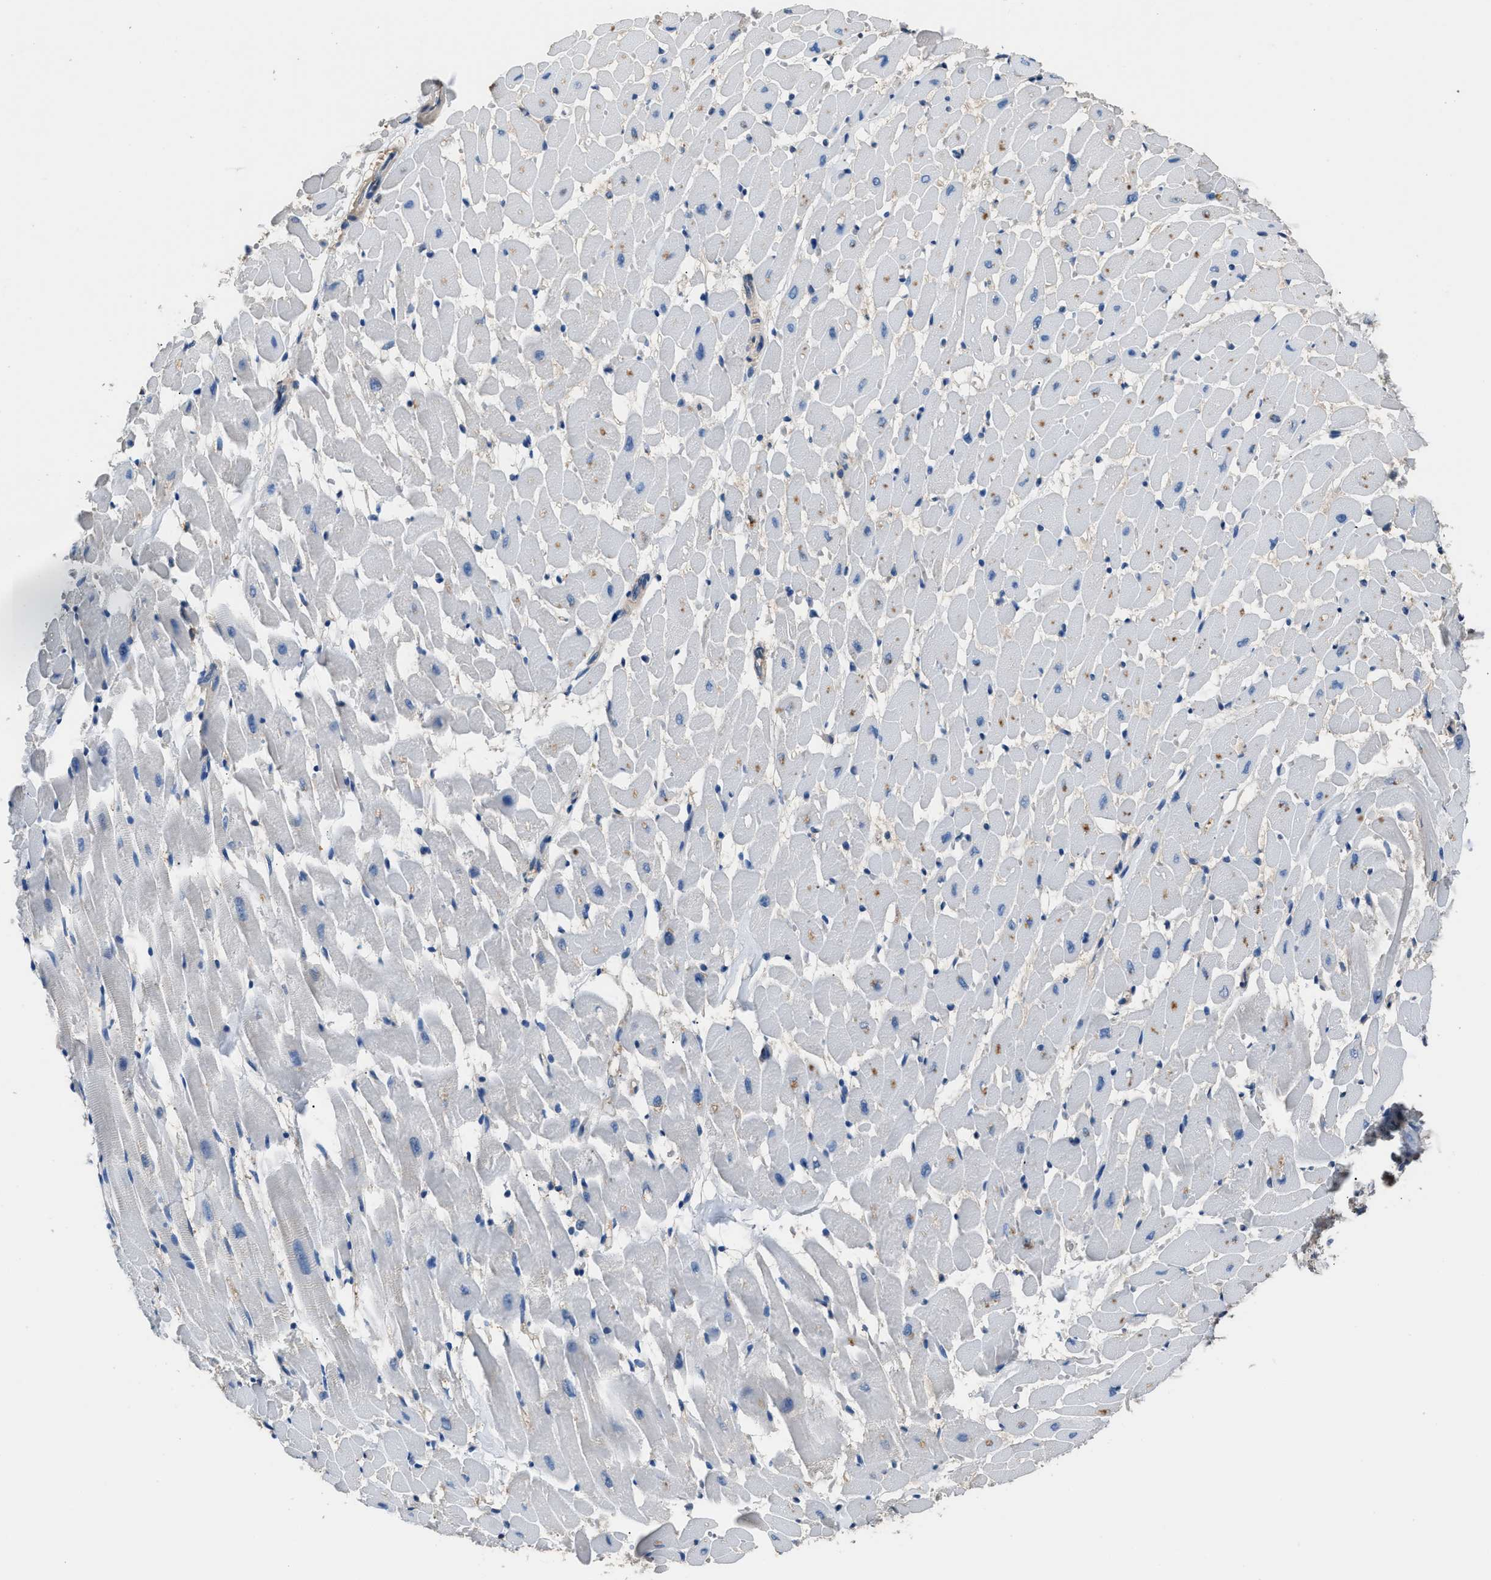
{"staining": {"intensity": "weak", "quantity": "25%-75%", "location": "cytoplasmic/membranous"}, "tissue": "heart muscle", "cell_type": "Cardiomyocytes", "image_type": "normal", "snomed": [{"axis": "morphology", "description": "Normal tissue, NOS"}, {"axis": "topography", "description": "Heart"}], "caption": "A high-resolution micrograph shows immunohistochemistry staining of benign heart muscle, which shows weak cytoplasmic/membranous positivity in about 25%-75% of cardiomyocytes. (Brightfield microscopy of DAB IHC at high magnification).", "gene": "GSTP1", "patient": {"sex": "male", "age": 45}}